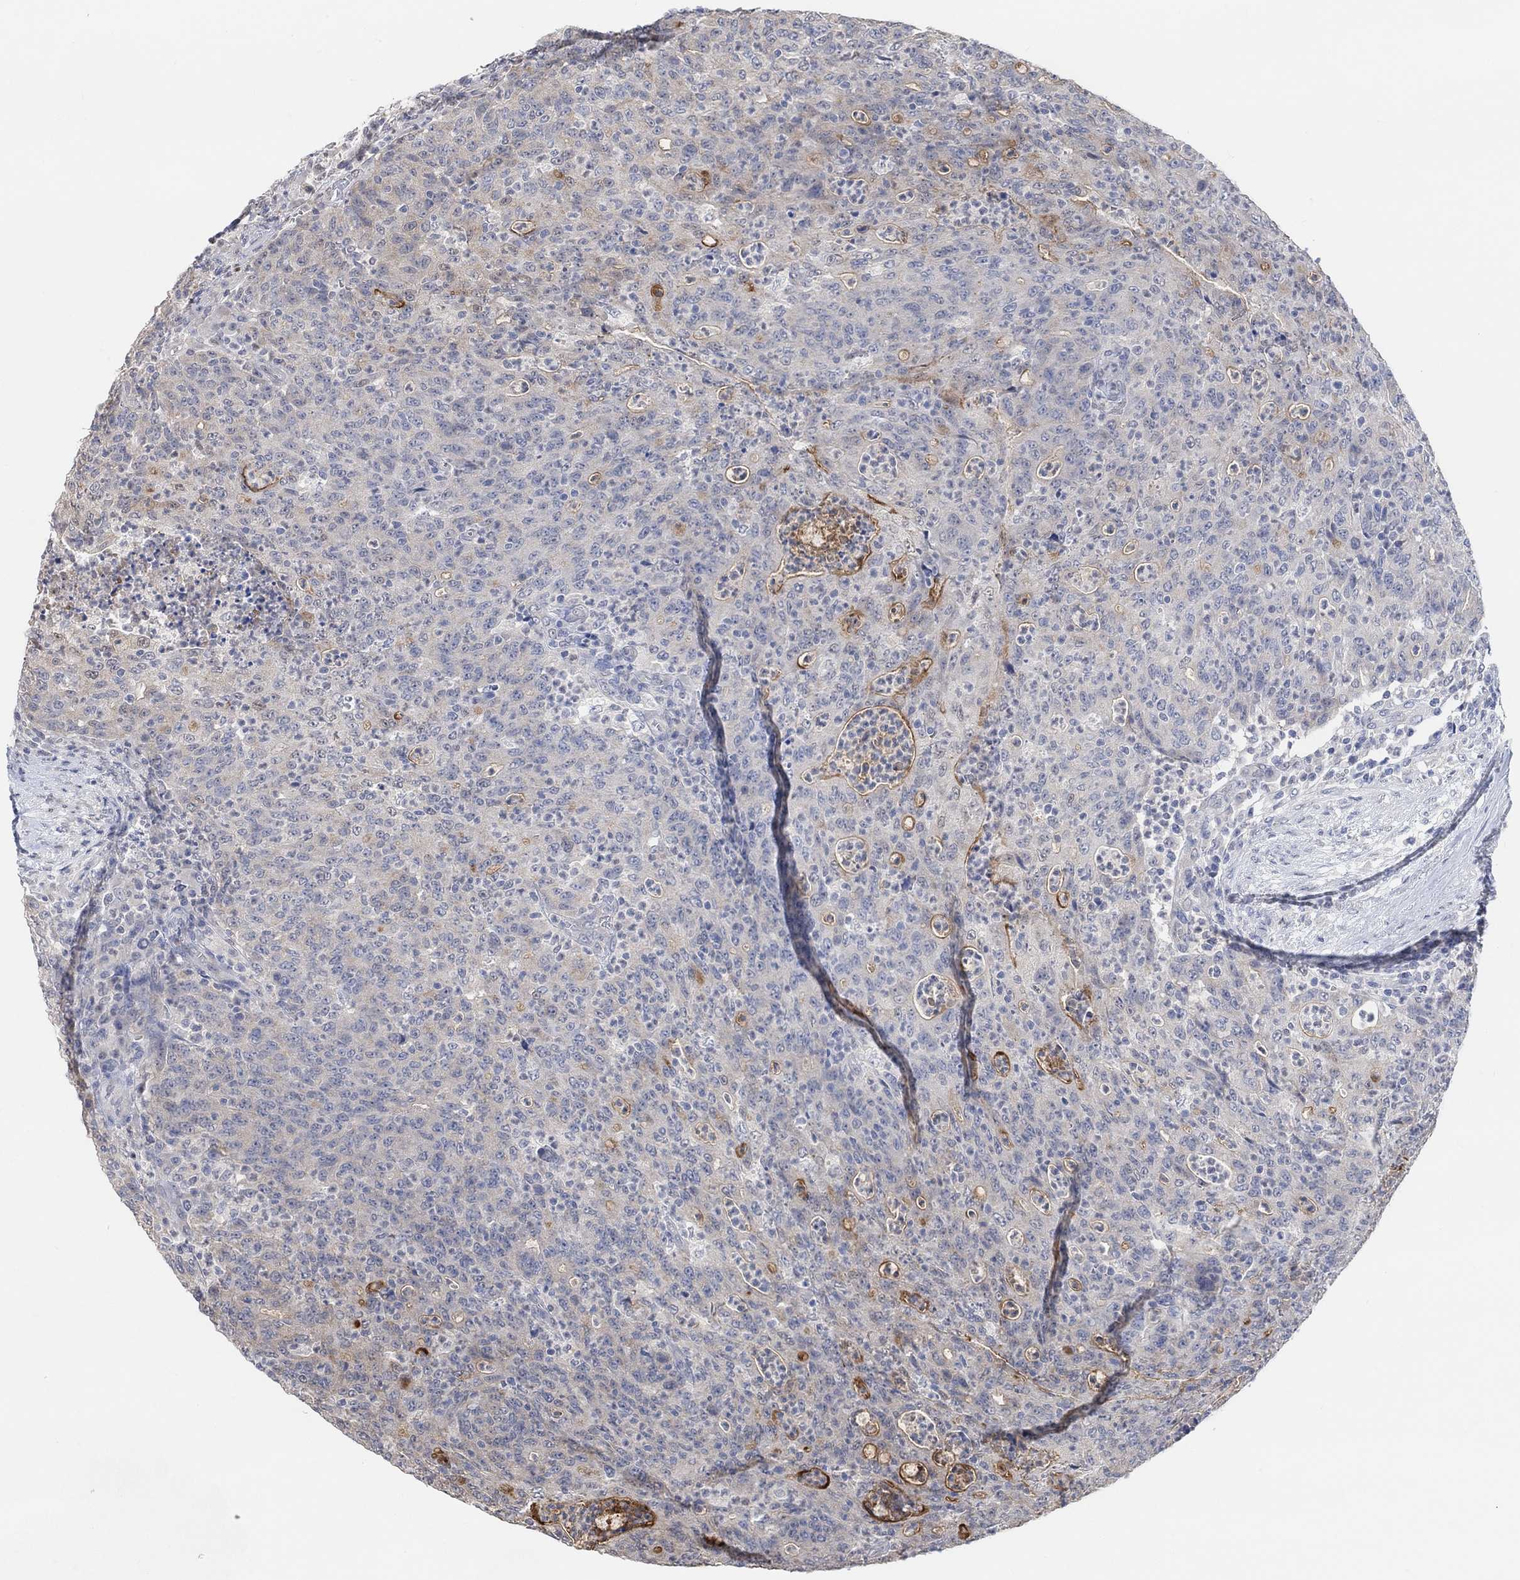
{"staining": {"intensity": "strong", "quantity": "<25%", "location": "cytoplasmic/membranous"}, "tissue": "colorectal cancer", "cell_type": "Tumor cells", "image_type": "cancer", "snomed": [{"axis": "morphology", "description": "Adenocarcinoma, NOS"}, {"axis": "topography", "description": "Colon"}], "caption": "Adenocarcinoma (colorectal) stained with a brown dye shows strong cytoplasmic/membranous positive expression in about <25% of tumor cells.", "gene": "MUC1", "patient": {"sex": "male", "age": 70}}